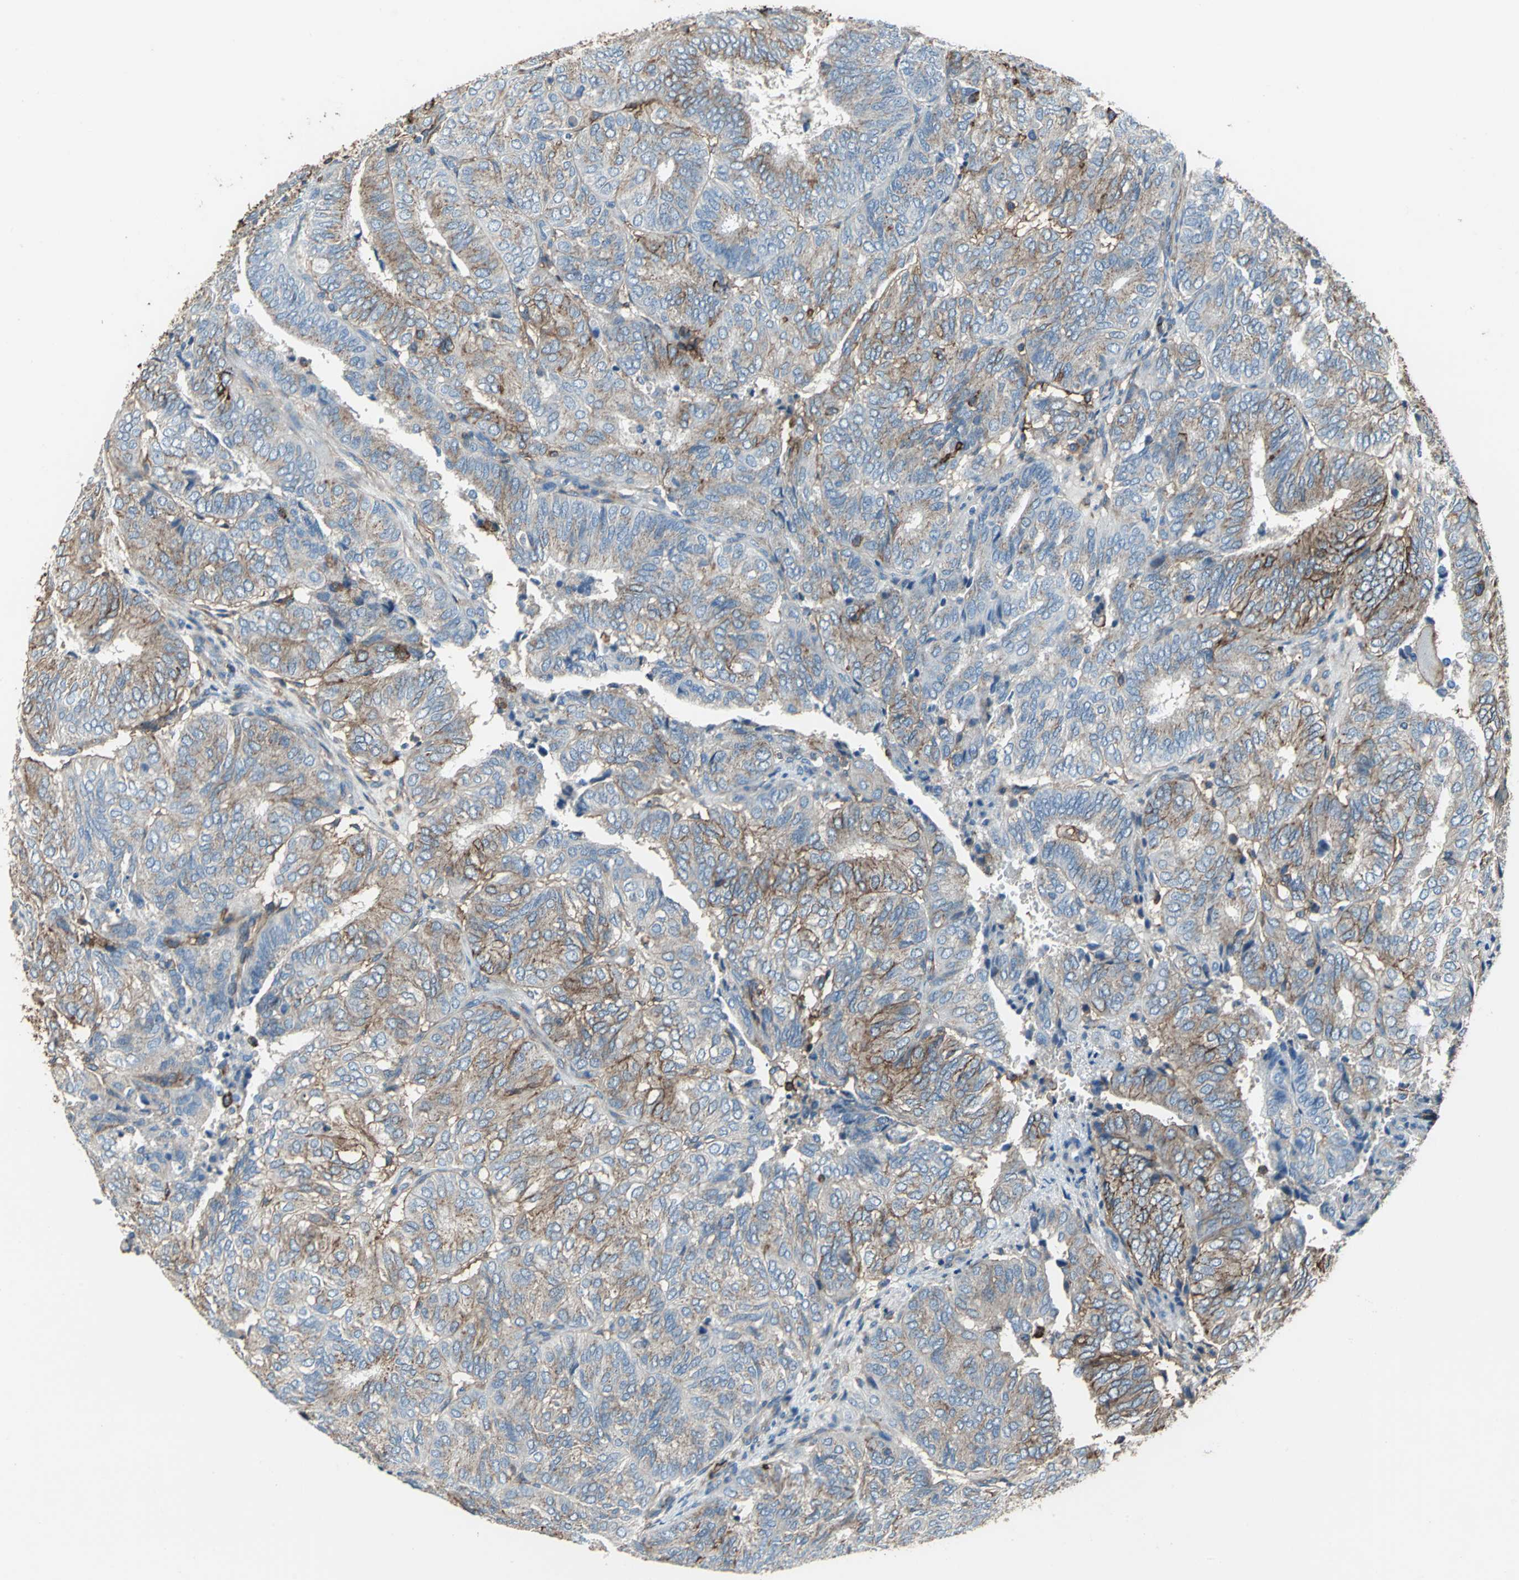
{"staining": {"intensity": "moderate", "quantity": "25%-75%", "location": "cytoplasmic/membranous"}, "tissue": "endometrial cancer", "cell_type": "Tumor cells", "image_type": "cancer", "snomed": [{"axis": "morphology", "description": "Adenocarcinoma, NOS"}, {"axis": "topography", "description": "Uterus"}], "caption": "Protein staining of adenocarcinoma (endometrial) tissue reveals moderate cytoplasmic/membranous staining in about 25%-75% of tumor cells. (IHC, brightfield microscopy, high magnification).", "gene": "CD44", "patient": {"sex": "female", "age": 60}}